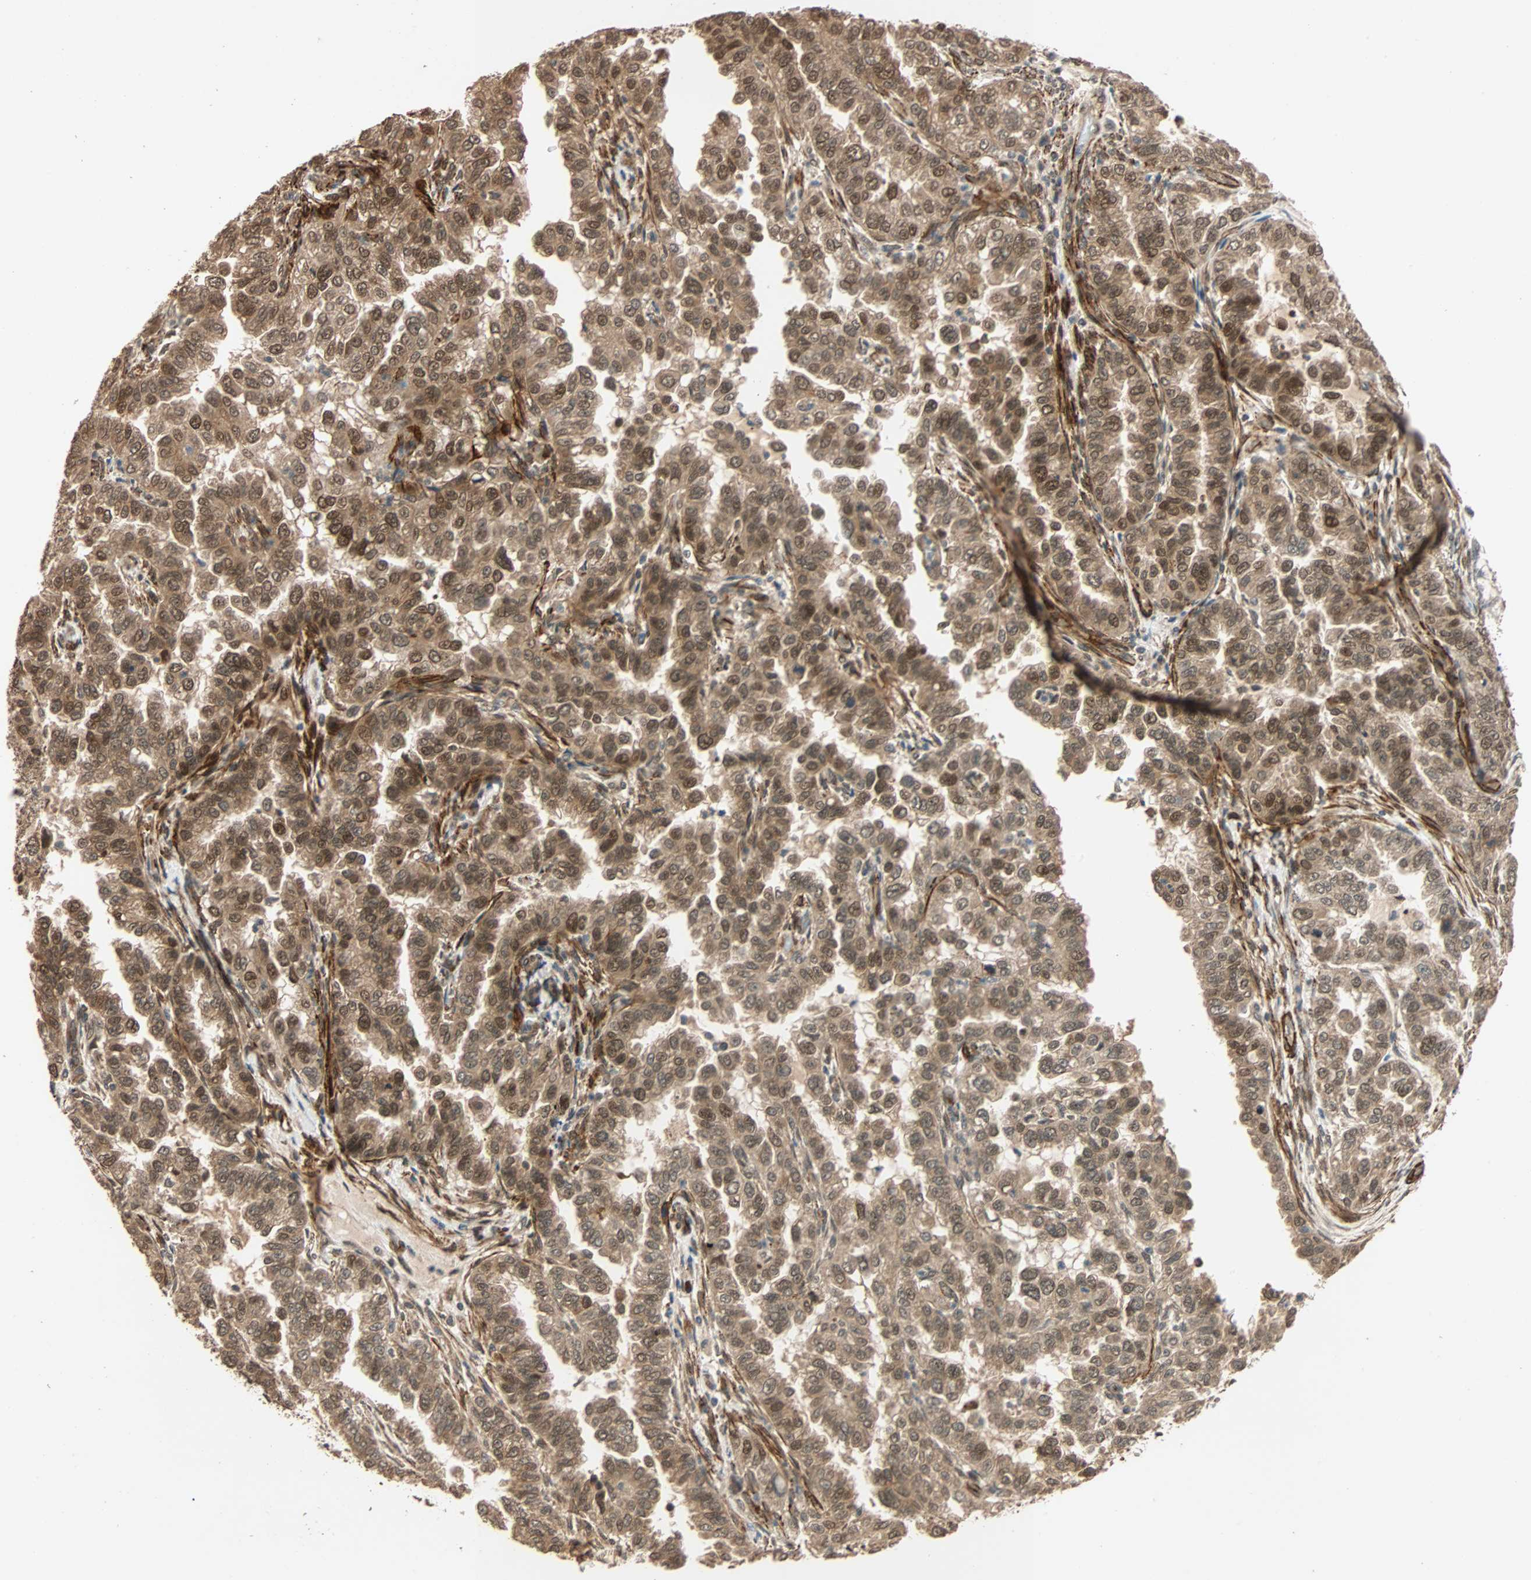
{"staining": {"intensity": "strong", "quantity": ">75%", "location": "cytoplasmic/membranous,nuclear"}, "tissue": "endometrial cancer", "cell_type": "Tumor cells", "image_type": "cancer", "snomed": [{"axis": "morphology", "description": "Adenocarcinoma, NOS"}, {"axis": "topography", "description": "Endometrium"}], "caption": "Immunohistochemical staining of endometrial cancer displays high levels of strong cytoplasmic/membranous and nuclear staining in about >75% of tumor cells.", "gene": "QSER1", "patient": {"sex": "female", "age": 85}}